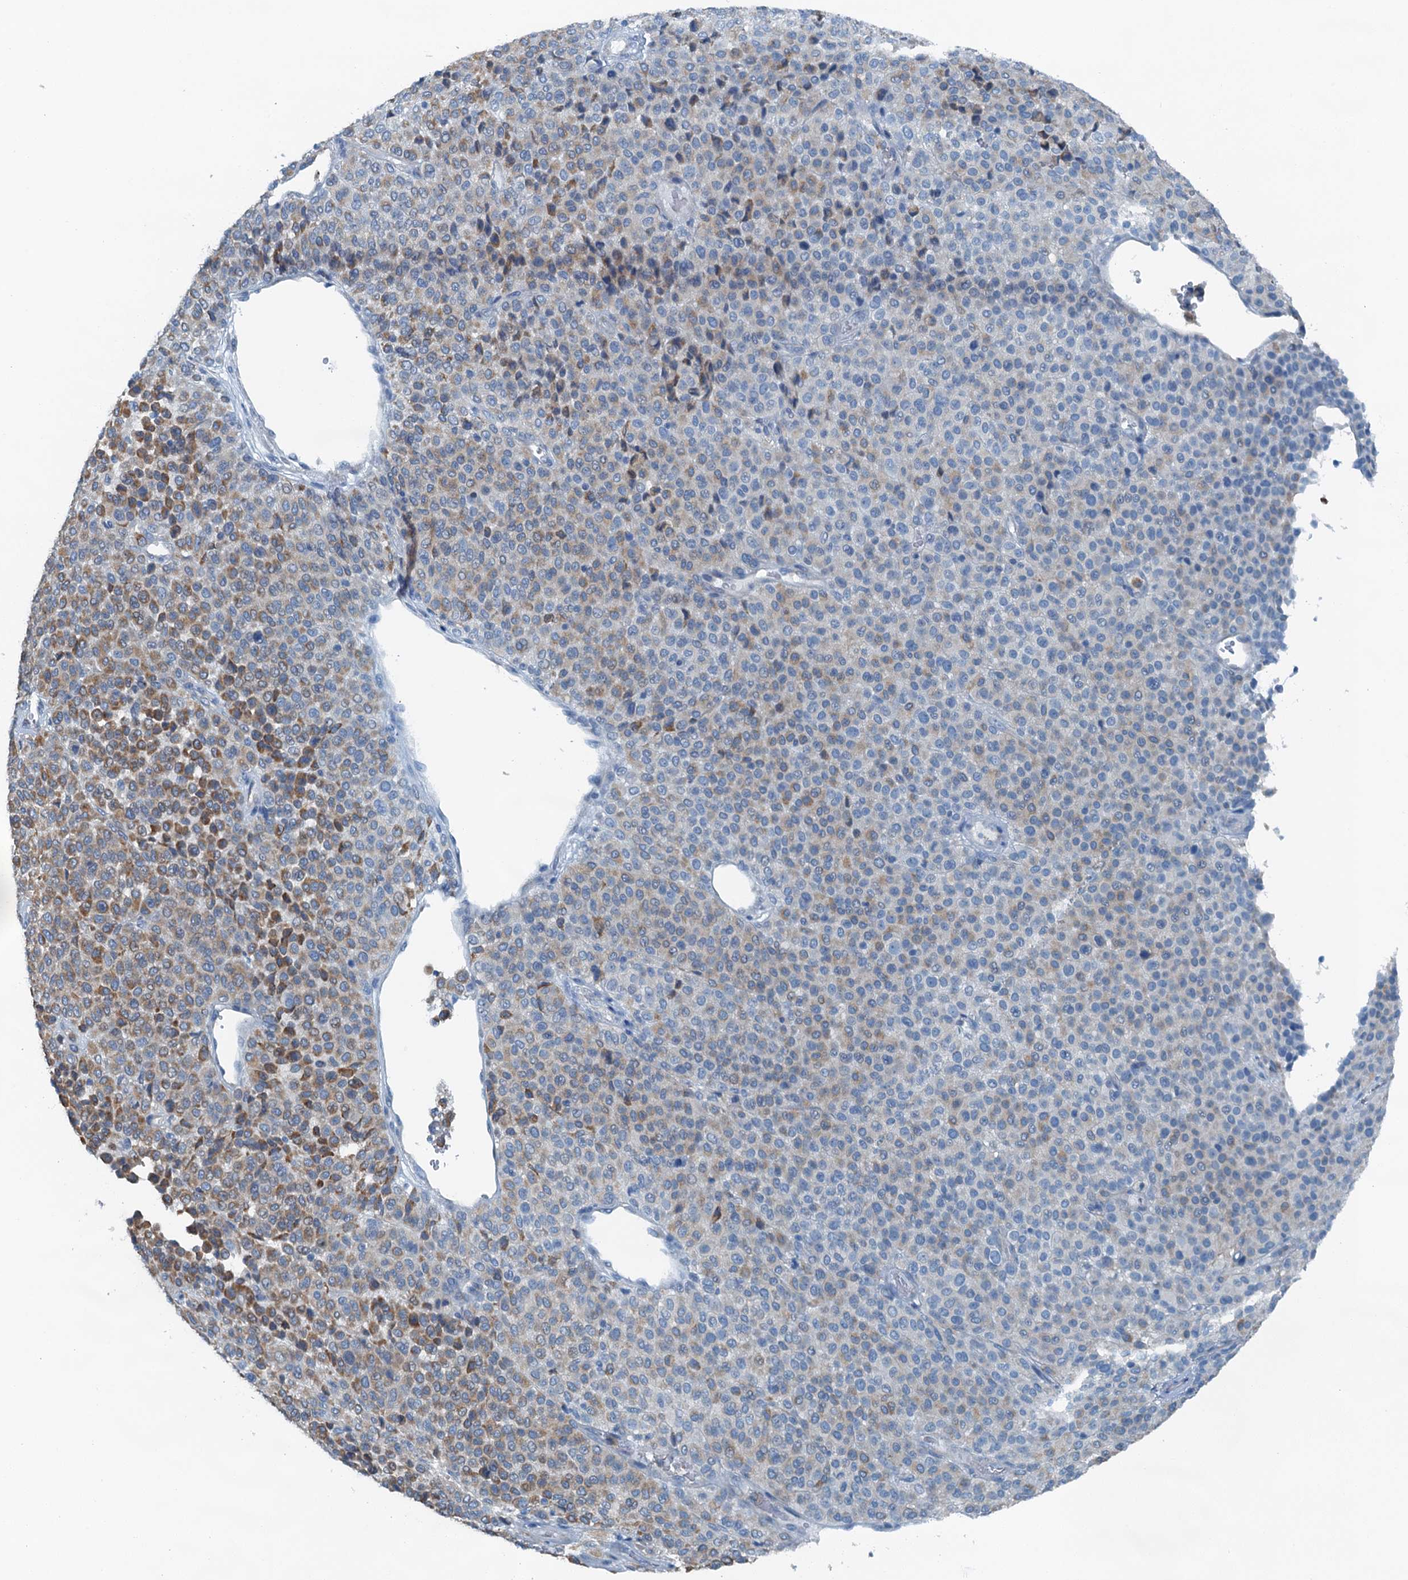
{"staining": {"intensity": "moderate", "quantity": "25%-75%", "location": "cytoplasmic/membranous"}, "tissue": "melanoma", "cell_type": "Tumor cells", "image_type": "cancer", "snomed": [{"axis": "morphology", "description": "Malignant melanoma, Metastatic site"}, {"axis": "topography", "description": "Pancreas"}], "caption": "The histopathology image shows immunohistochemical staining of melanoma. There is moderate cytoplasmic/membranous expression is appreciated in about 25%-75% of tumor cells.", "gene": "TMOD2", "patient": {"sex": "female", "age": 30}}